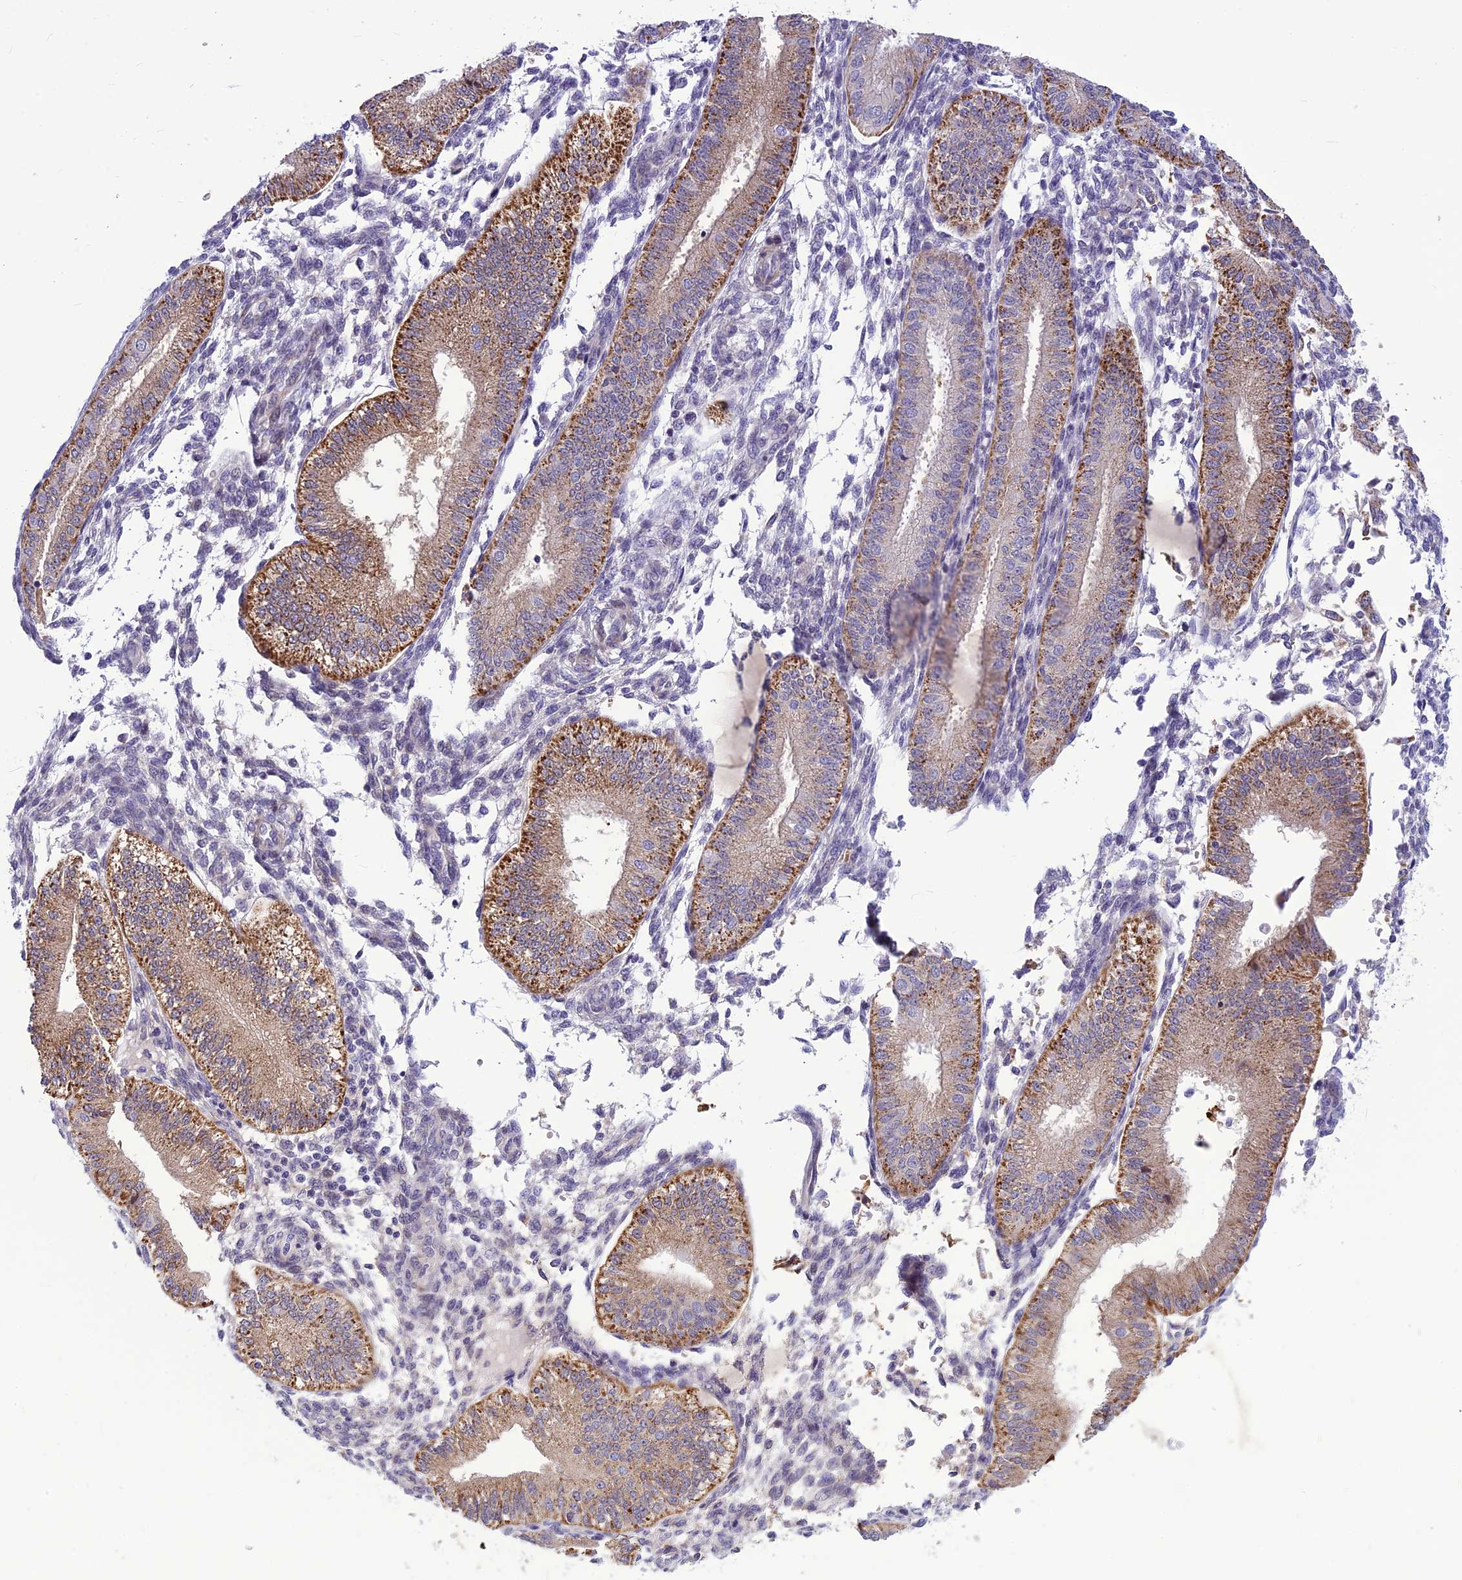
{"staining": {"intensity": "negative", "quantity": "none", "location": "none"}, "tissue": "endometrium", "cell_type": "Cells in endometrial stroma", "image_type": "normal", "snomed": [{"axis": "morphology", "description": "Normal tissue, NOS"}, {"axis": "topography", "description": "Endometrium"}], "caption": "A high-resolution photomicrograph shows immunohistochemistry (IHC) staining of benign endometrium, which shows no significant expression in cells in endometrial stroma.", "gene": "PSMF1", "patient": {"sex": "female", "age": 39}}